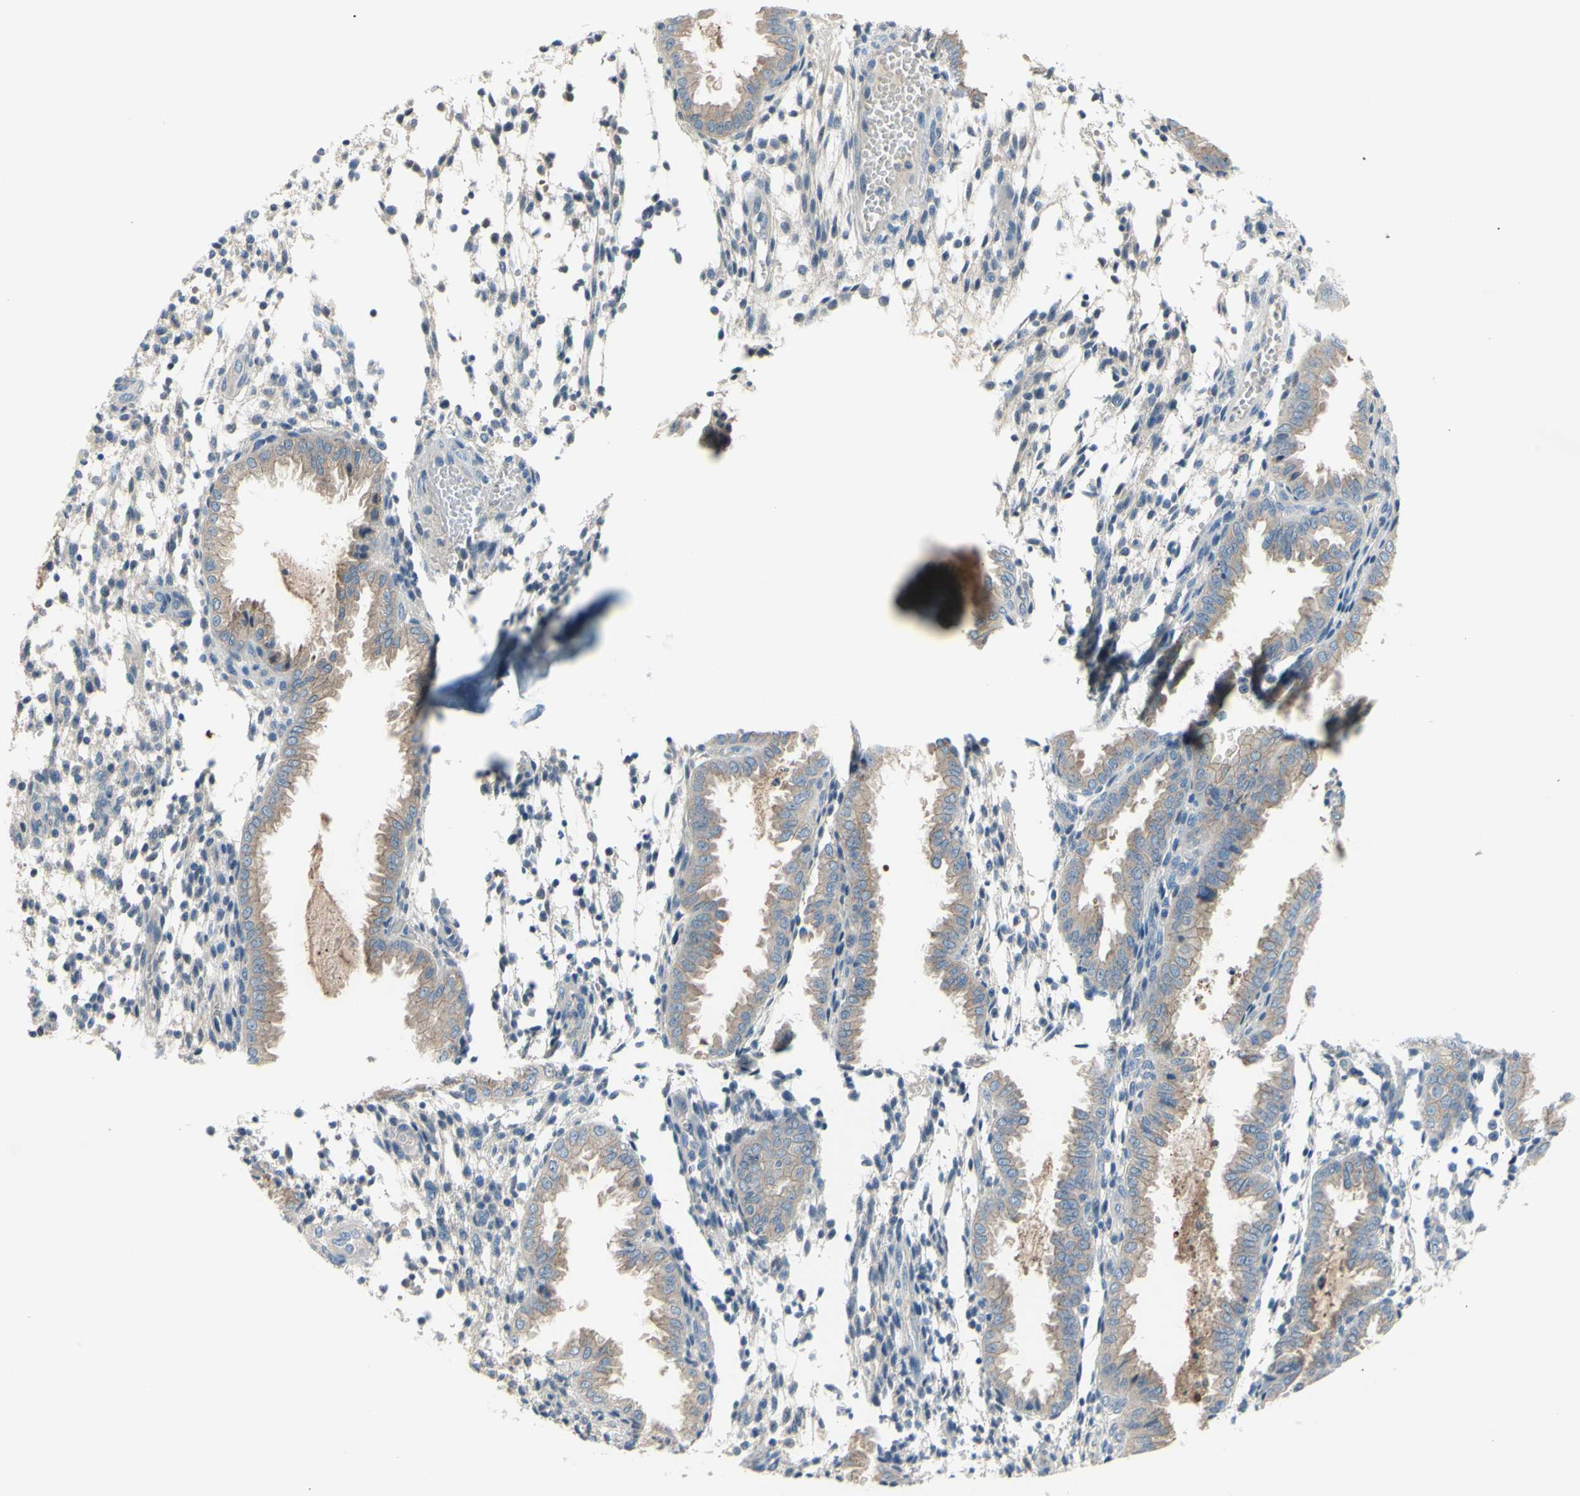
{"staining": {"intensity": "weak", "quantity": "<25%", "location": "cytoplasmic/membranous"}, "tissue": "endometrium", "cell_type": "Cells in endometrial stroma", "image_type": "normal", "snomed": [{"axis": "morphology", "description": "Normal tissue, NOS"}, {"axis": "topography", "description": "Endometrium"}], "caption": "Immunohistochemical staining of normal human endometrium demonstrates no significant expression in cells in endometrial stroma.", "gene": "TMEM59L", "patient": {"sex": "female", "age": 33}}